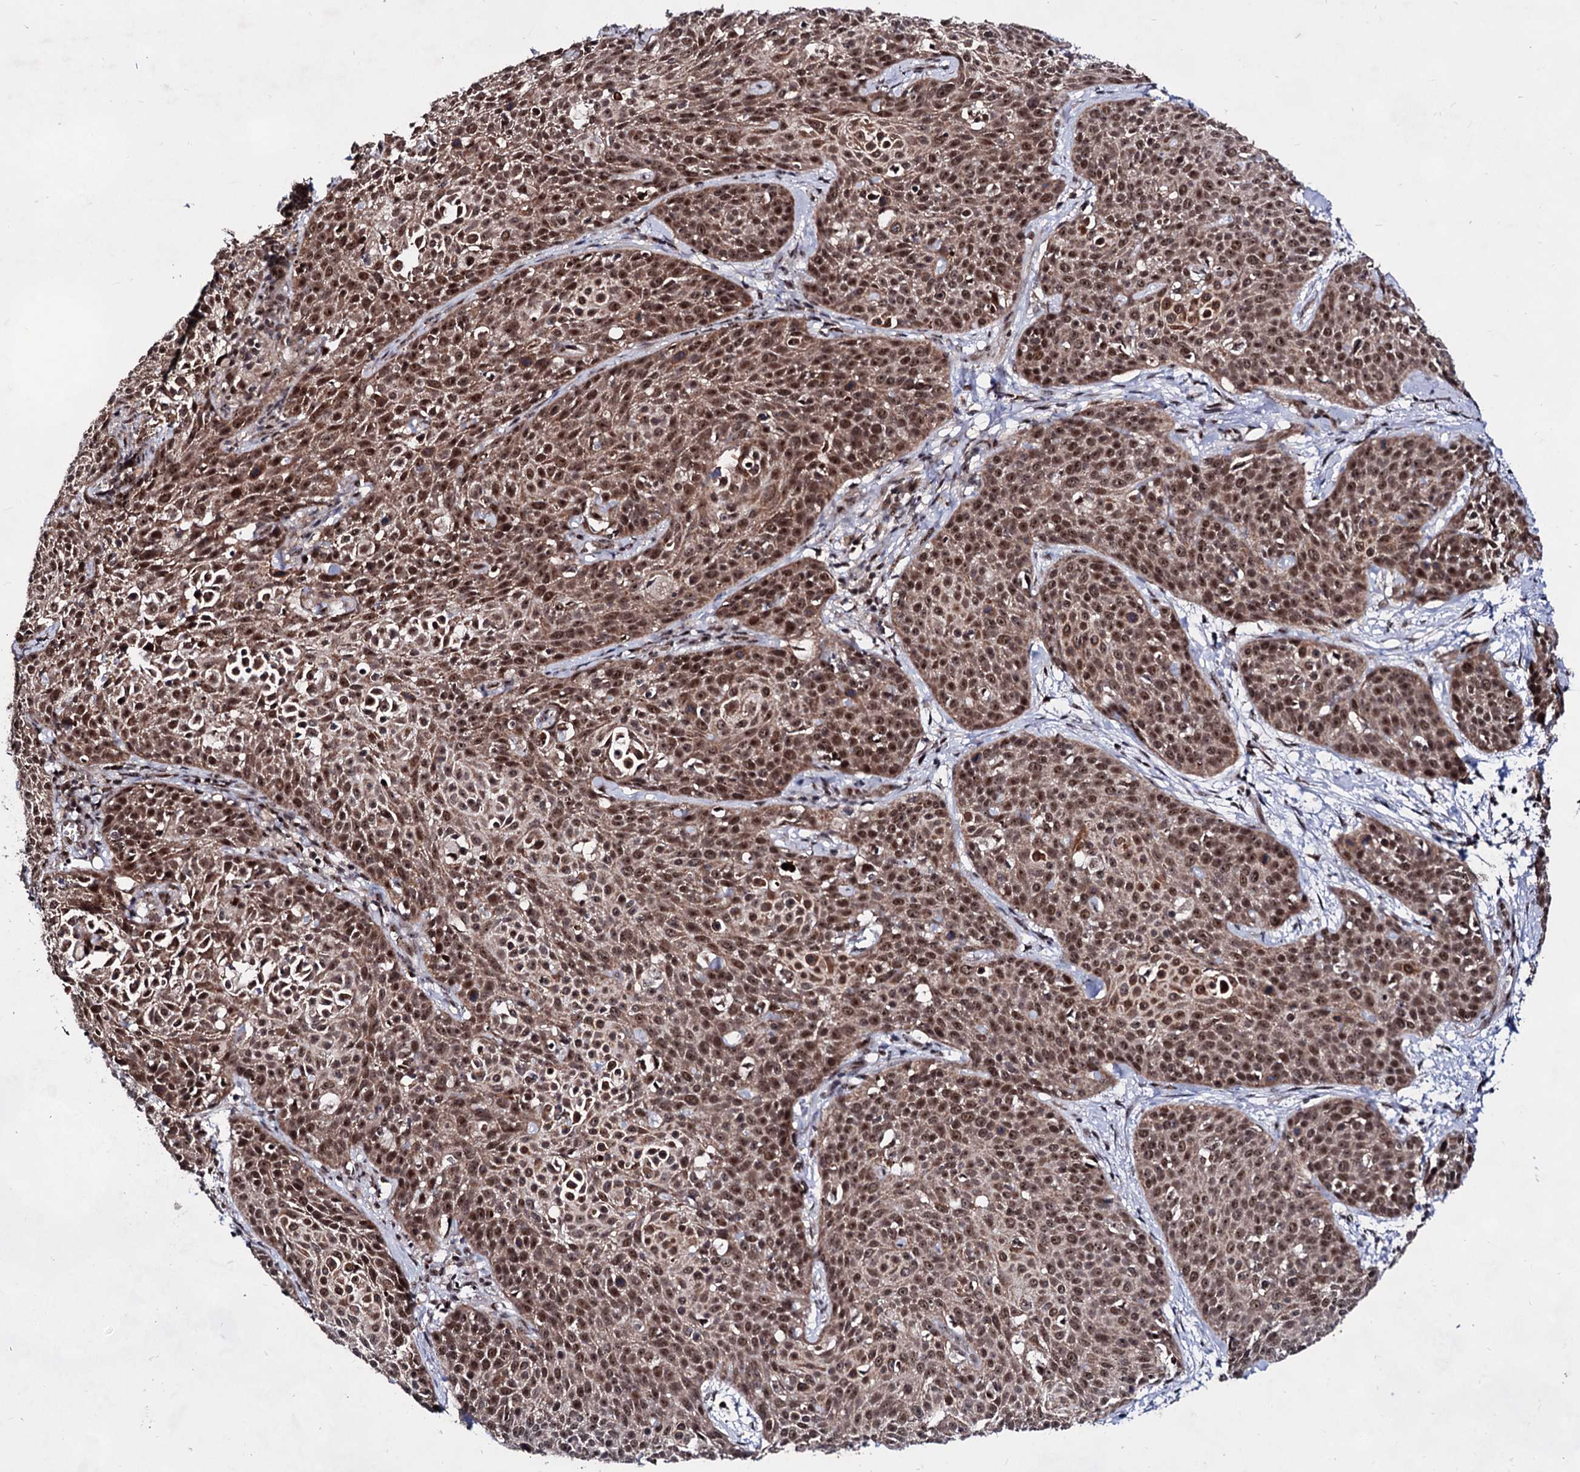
{"staining": {"intensity": "moderate", "quantity": ">75%", "location": "cytoplasmic/membranous,nuclear"}, "tissue": "cervical cancer", "cell_type": "Tumor cells", "image_type": "cancer", "snomed": [{"axis": "morphology", "description": "Squamous cell carcinoma, NOS"}, {"axis": "topography", "description": "Cervix"}], "caption": "Cervical cancer (squamous cell carcinoma) tissue reveals moderate cytoplasmic/membranous and nuclear staining in about >75% of tumor cells, visualized by immunohistochemistry.", "gene": "EXOSC10", "patient": {"sex": "female", "age": 38}}